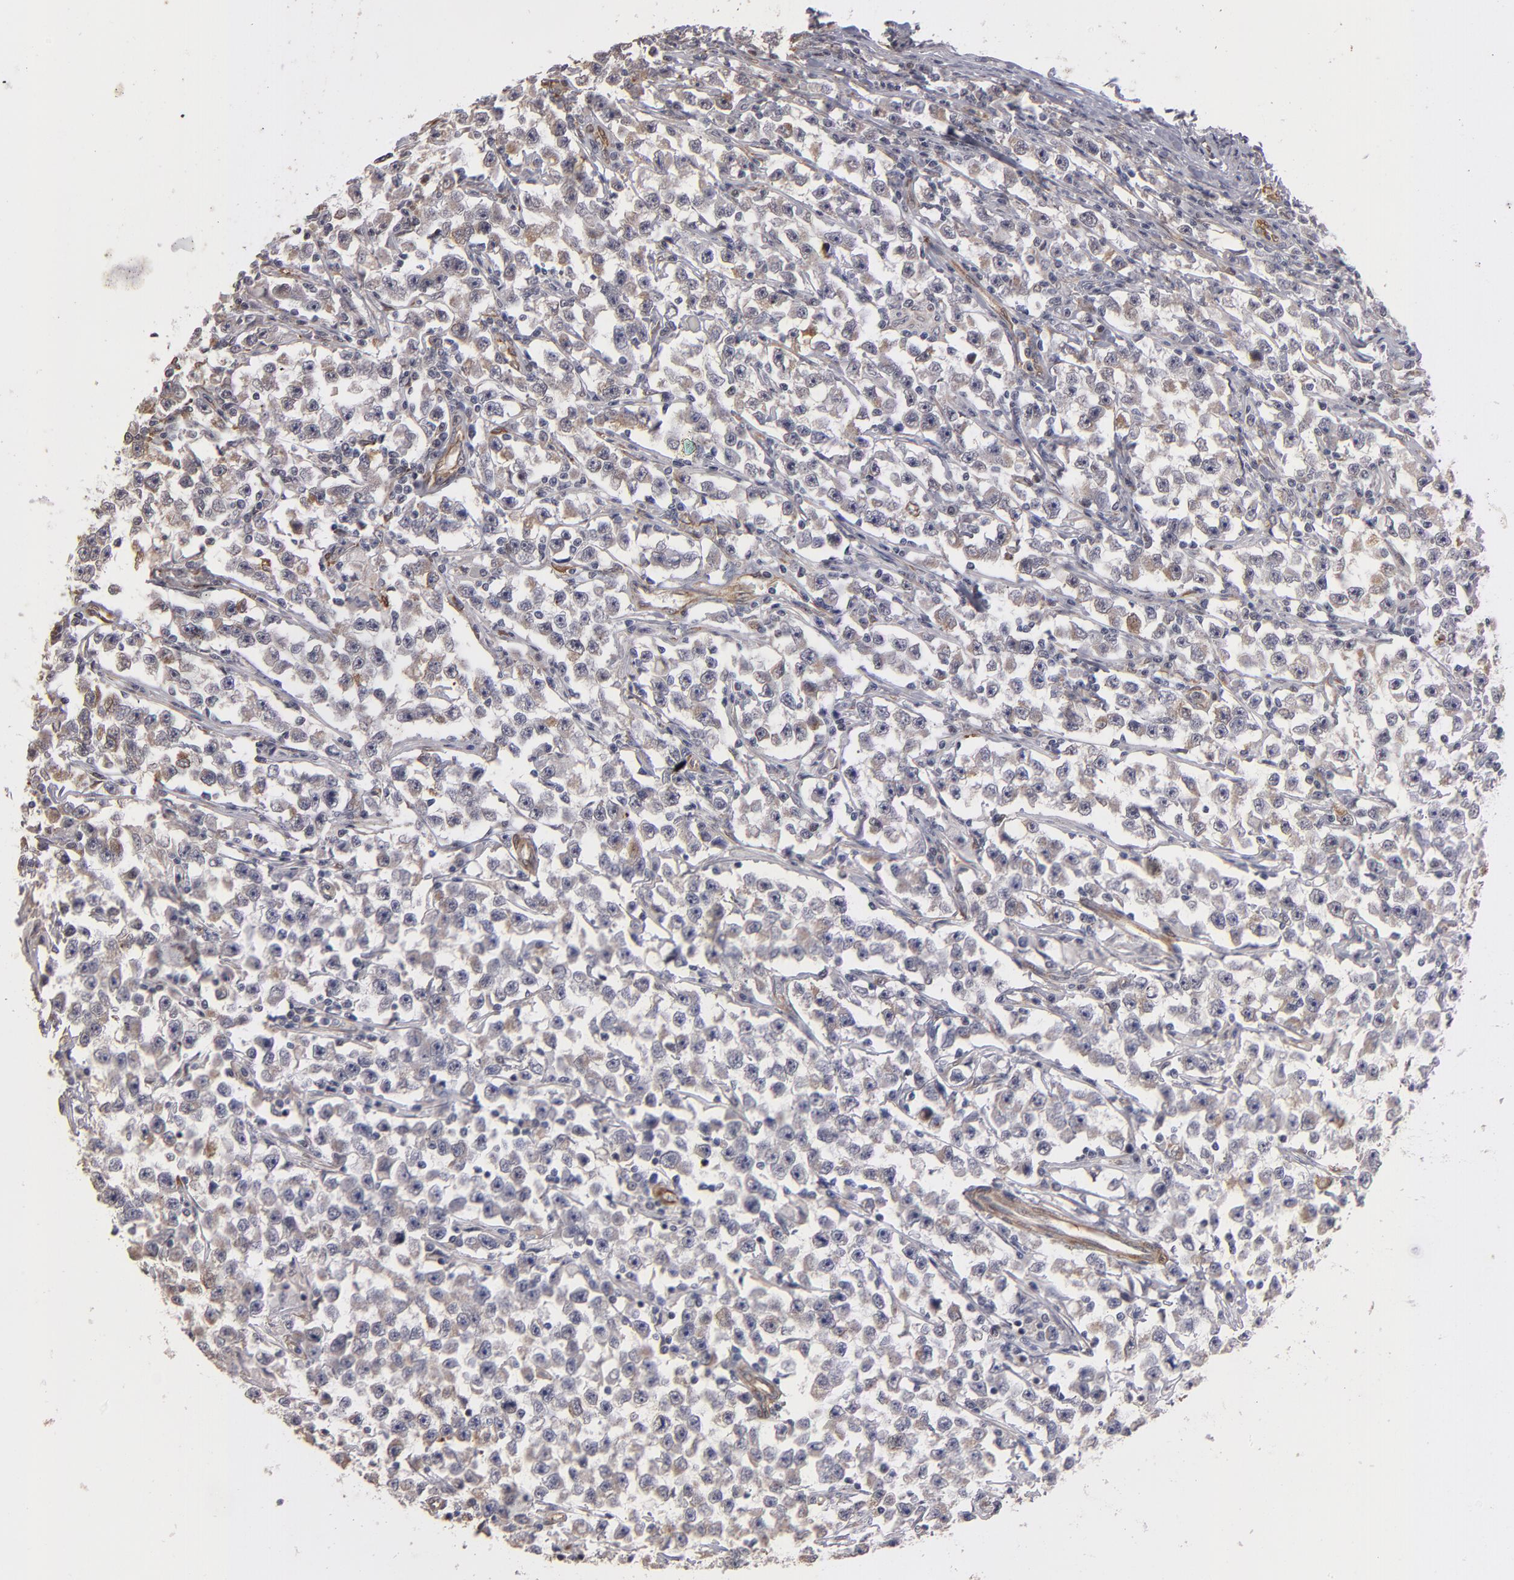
{"staining": {"intensity": "weak", "quantity": "25%-75%", "location": "cytoplasmic/membranous"}, "tissue": "testis cancer", "cell_type": "Tumor cells", "image_type": "cancer", "snomed": [{"axis": "morphology", "description": "Seminoma, NOS"}, {"axis": "topography", "description": "Testis"}], "caption": "High-power microscopy captured an immunohistochemistry (IHC) image of testis cancer (seminoma), revealing weak cytoplasmic/membranous positivity in approximately 25%-75% of tumor cells.", "gene": "PGRMC1", "patient": {"sex": "male", "age": 33}}